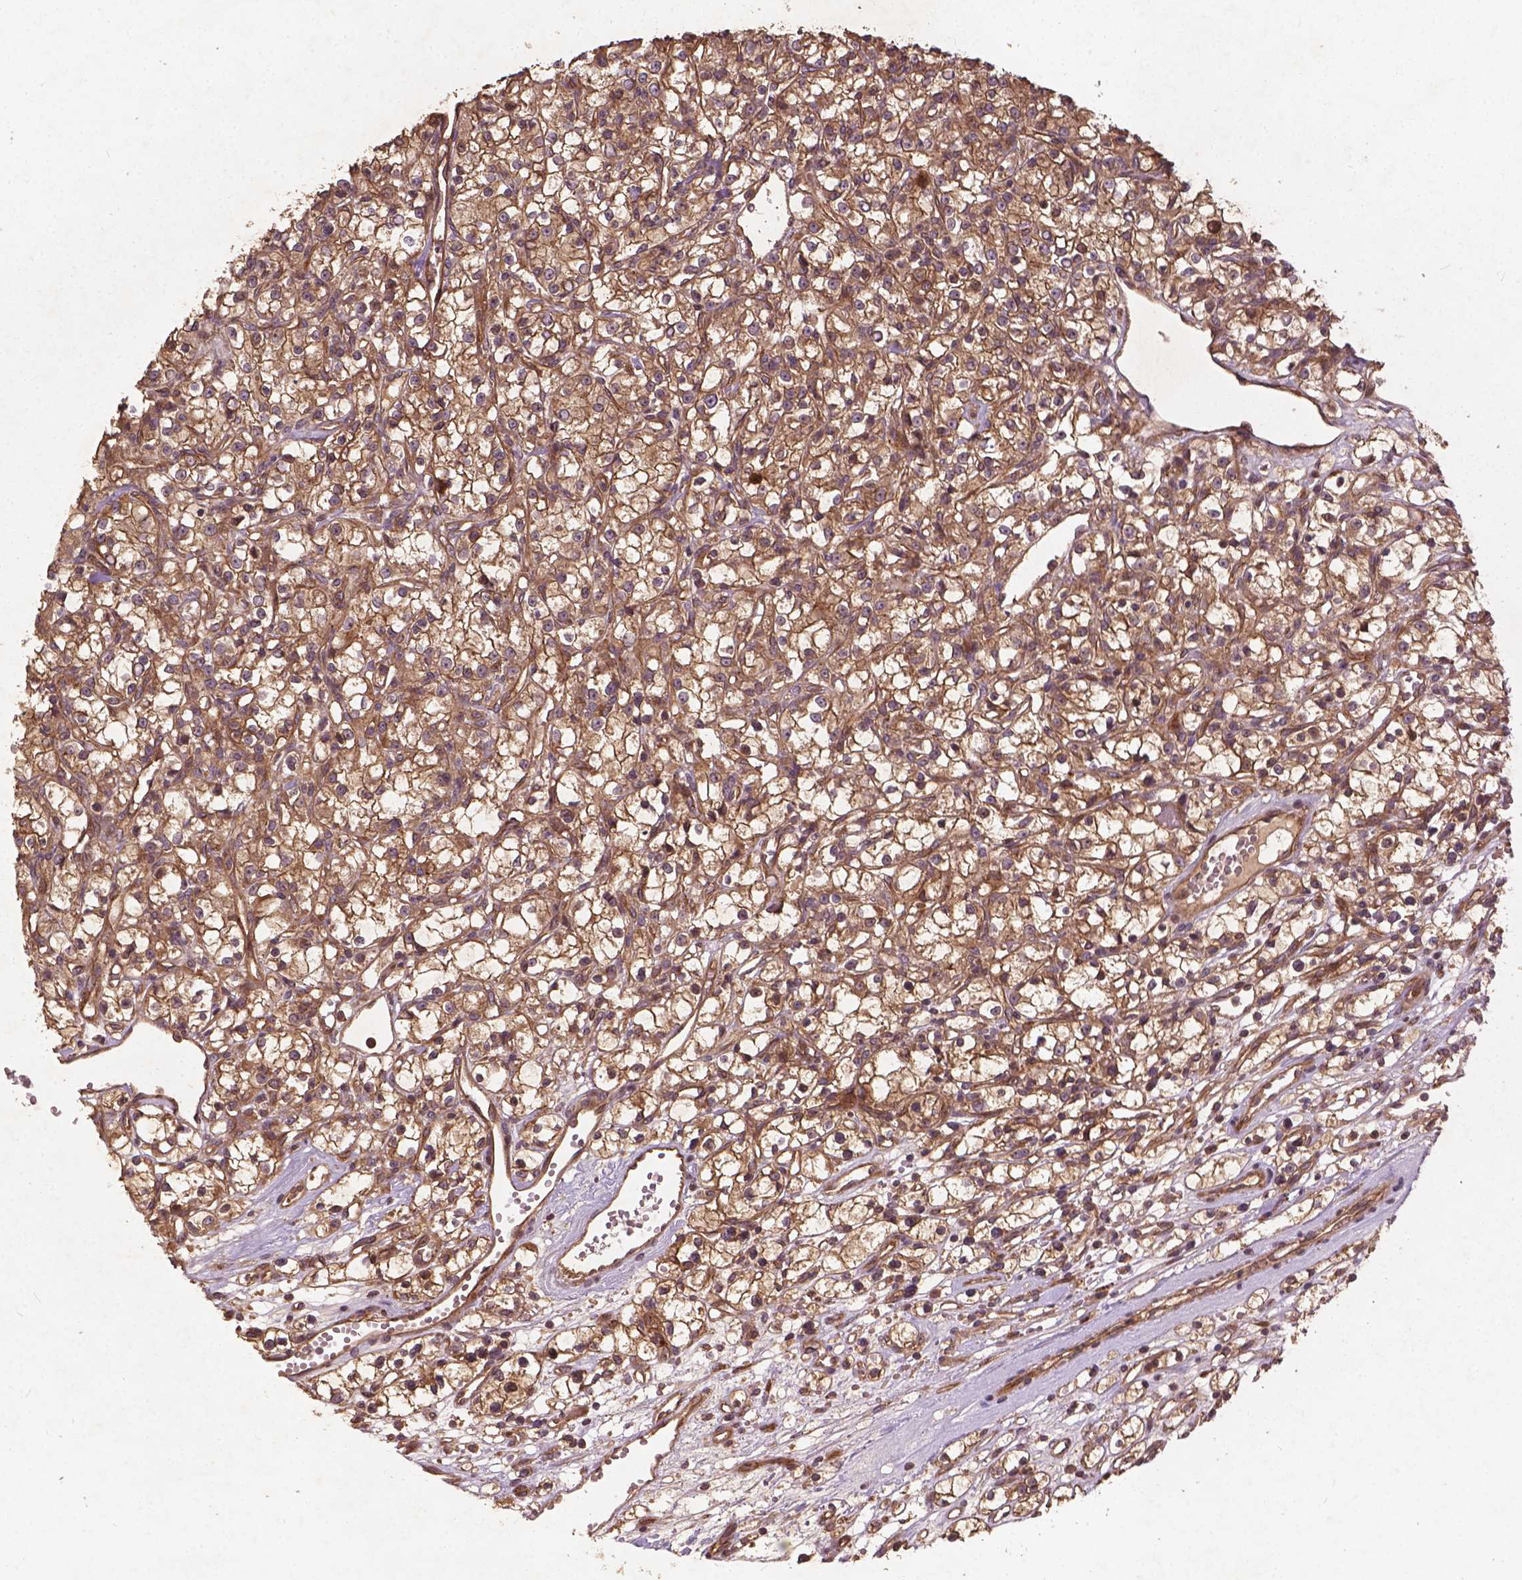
{"staining": {"intensity": "moderate", "quantity": ">75%", "location": "cytoplasmic/membranous"}, "tissue": "renal cancer", "cell_type": "Tumor cells", "image_type": "cancer", "snomed": [{"axis": "morphology", "description": "Adenocarcinoma, NOS"}, {"axis": "topography", "description": "Kidney"}], "caption": "Protein positivity by IHC demonstrates moderate cytoplasmic/membranous staining in about >75% of tumor cells in renal cancer. Using DAB (3,3'-diaminobenzidine) (brown) and hematoxylin (blue) stains, captured at high magnification using brightfield microscopy.", "gene": "UBXN2A", "patient": {"sex": "female", "age": 59}}